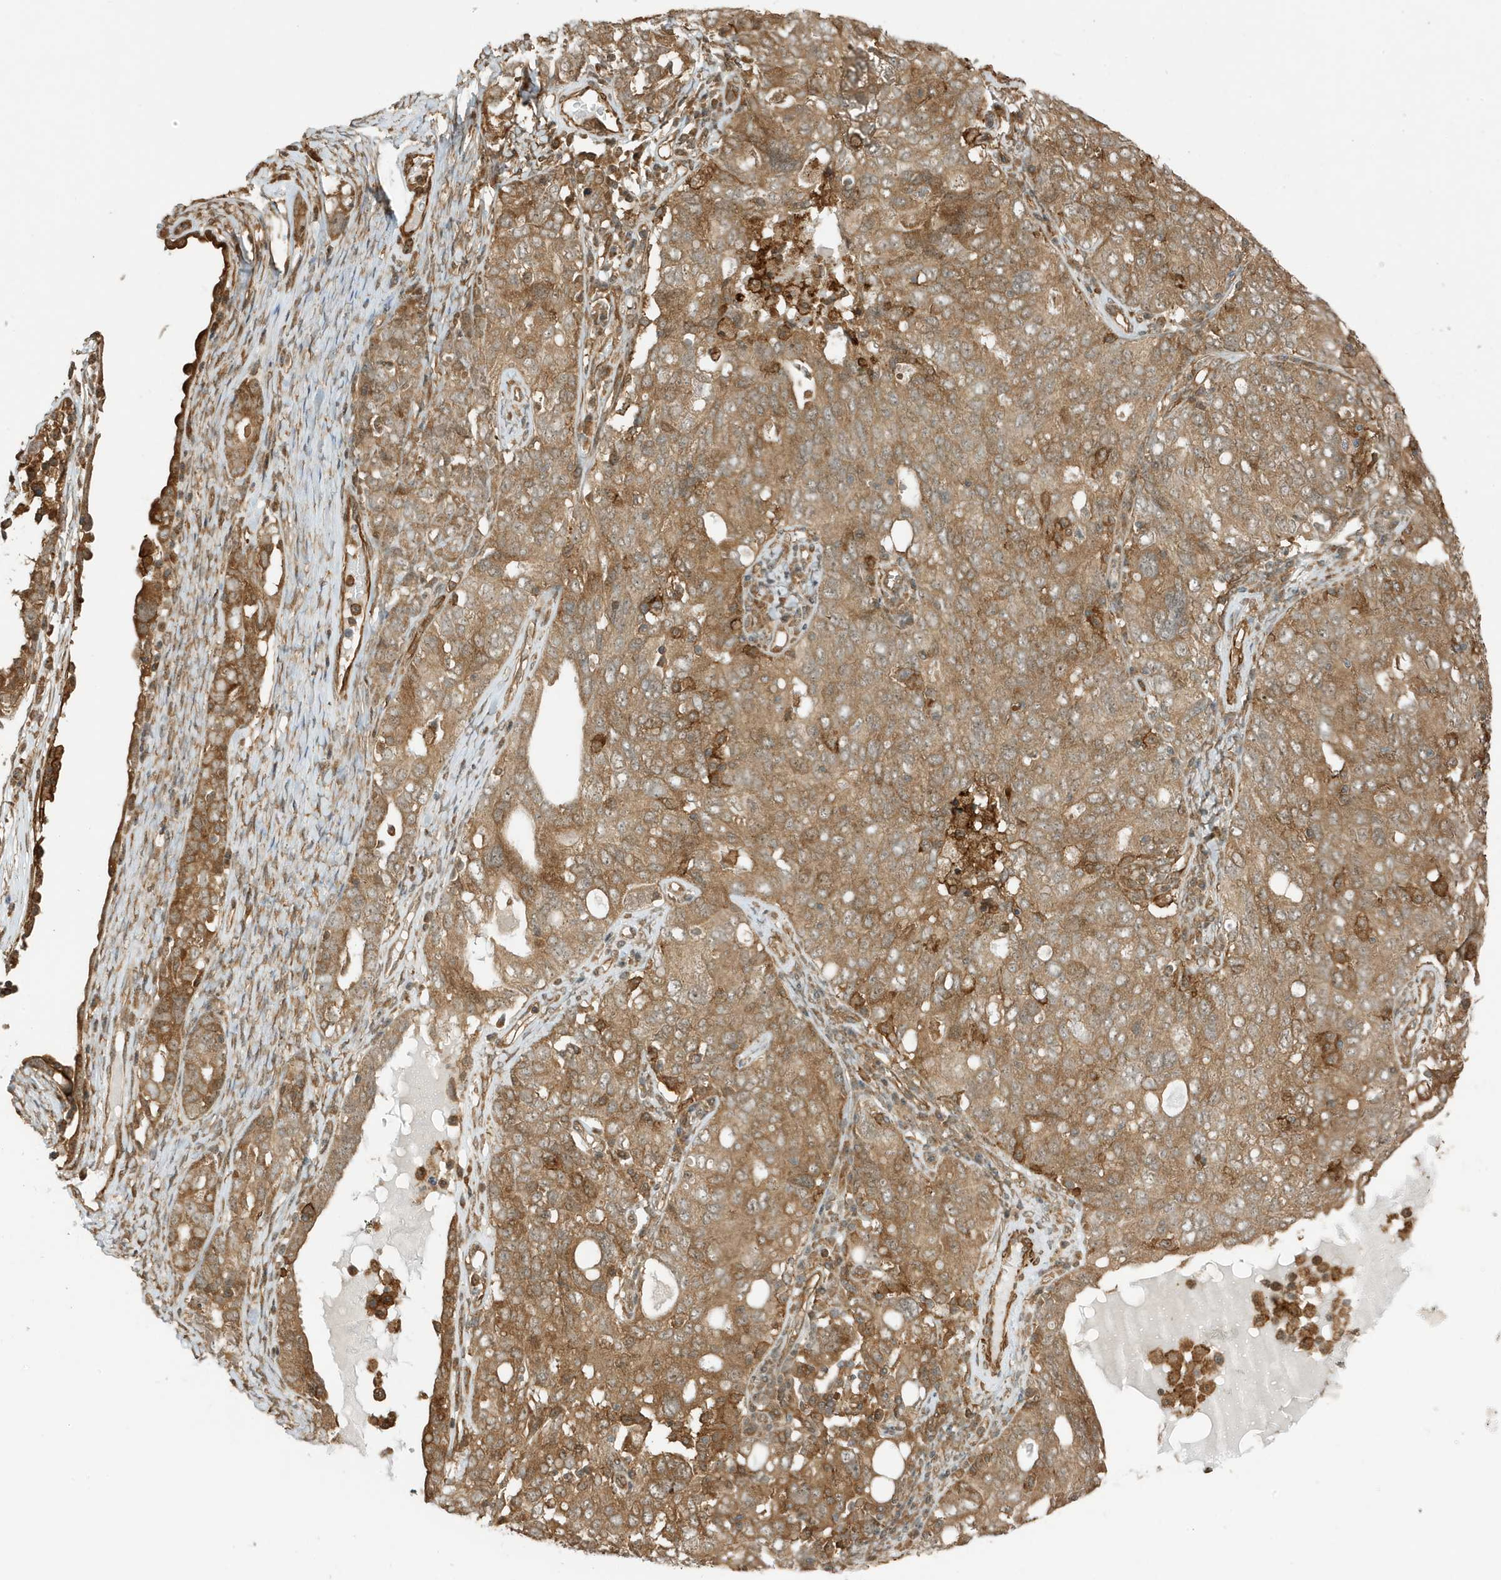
{"staining": {"intensity": "moderate", "quantity": ">75%", "location": "cytoplasmic/membranous"}, "tissue": "ovarian cancer", "cell_type": "Tumor cells", "image_type": "cancer", "snomed": [{"axis": "morphology", "description": "Carcinoma, endometroid"}, {"axis": "topography", "description": "Ovary"}], "caption": "Ovarian cancer (endometroid carcinoma) was stained to show a protein in brown. There is medium levels of moderate cytoplasmic/membranous positivity in about >75% of tumor cells.", "gene": "CDC42EP3", "patient": {"sex": "female", "age": 62}}